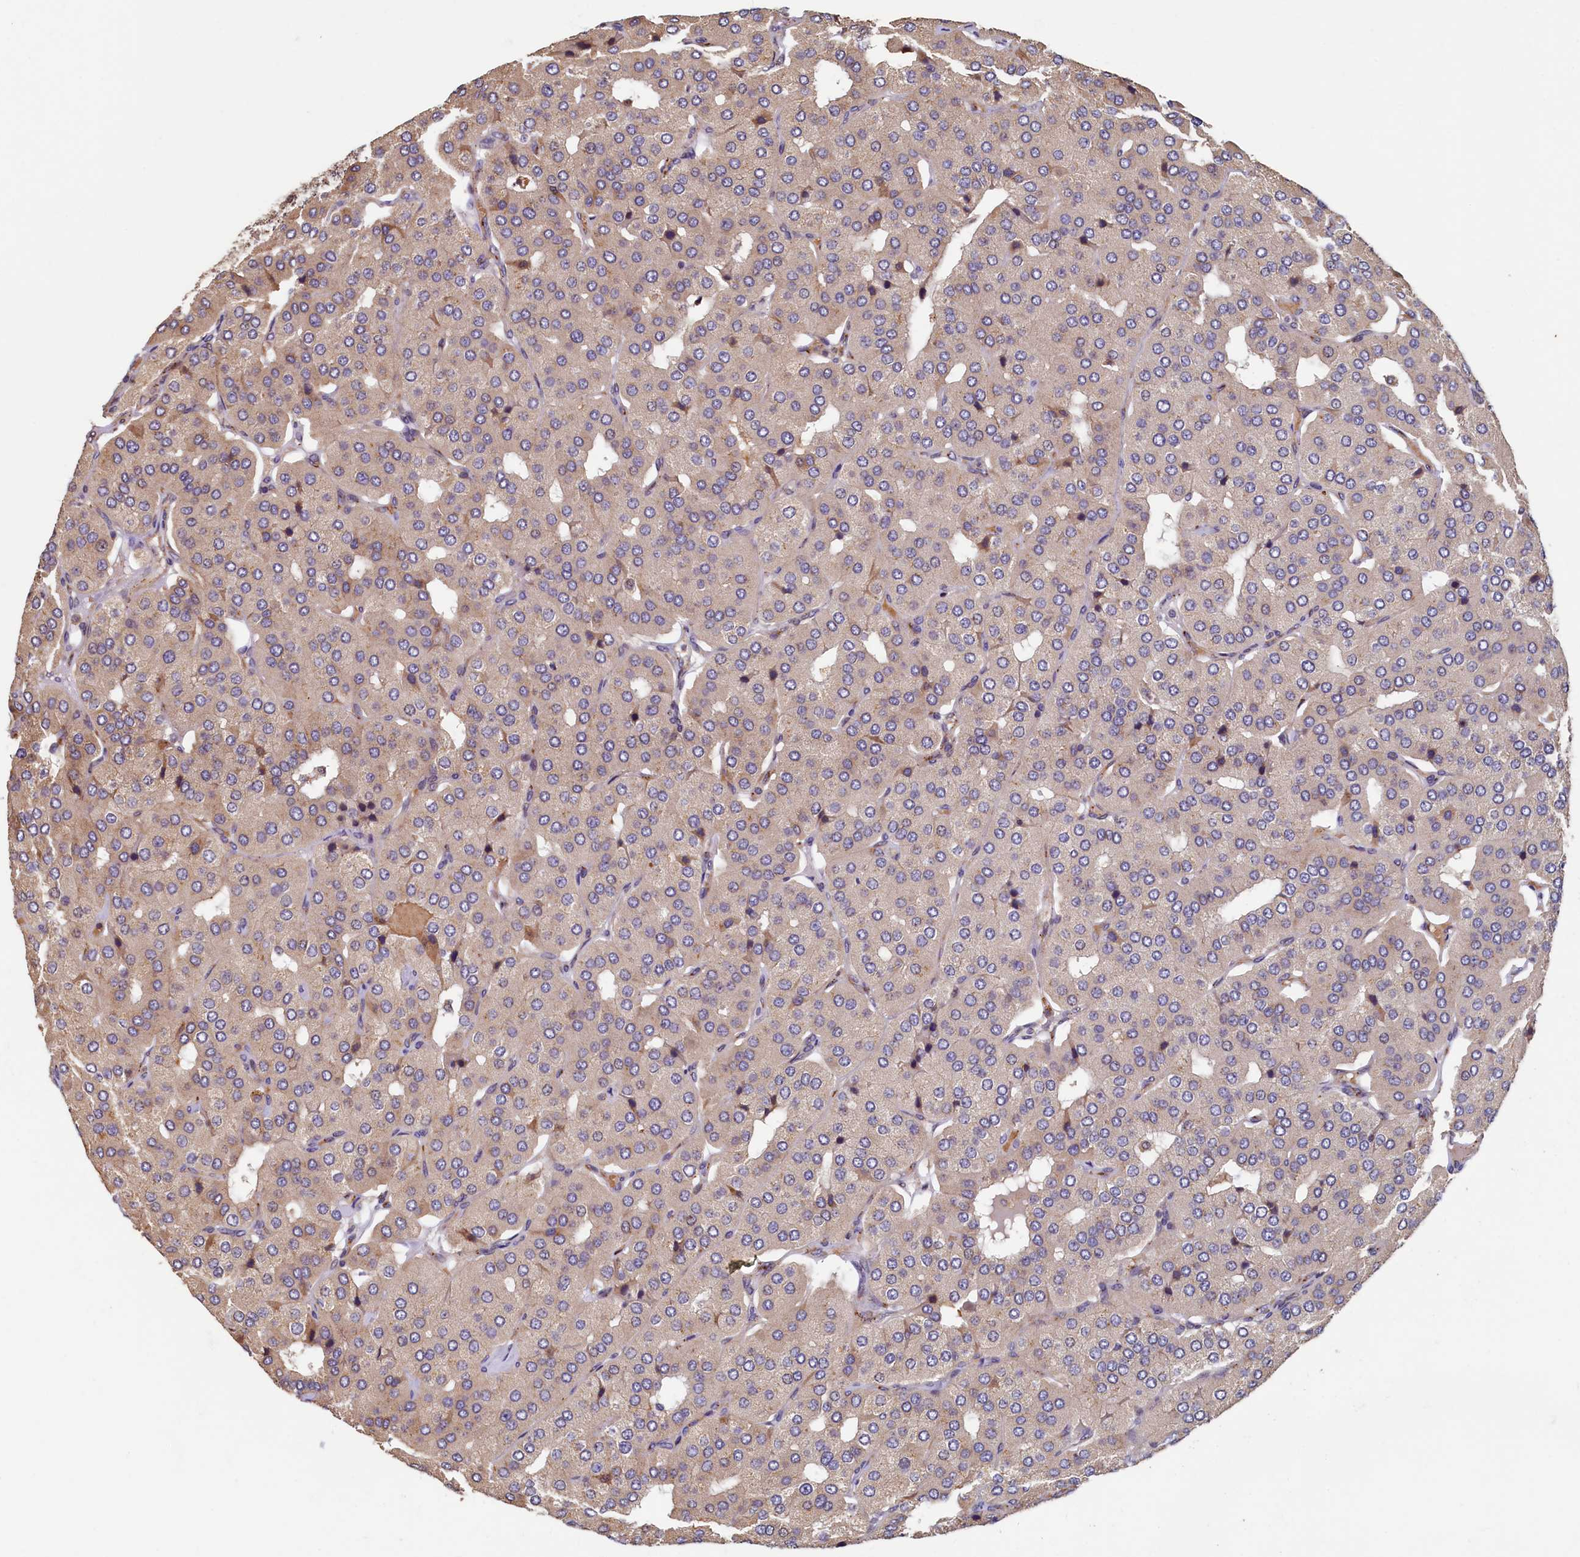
{"staining": {"intensity": "weak", "quantity": "<25%", "location": "cytoplasmic/membranous"}, "tissue": "parathyroid gland", "cell_type": "Glandular cells", "image_type": "normal", "snomed": [{"axis": "morphology", "description": "Normal tissue, NOS"}, {"axis": "morphology", "description": "Adenoma, NOS"}, {"axis": "topography", "description": "Parathyroid gland"}], "caption": "Immunohistochemistry histopathology image of normal parathyroid gland: human parathyroid gland stained with DAB exhibits no significant protein expression in glandular cells.", "gene": "TMEM181", "patient": {"sex": "female", "age": 86}}